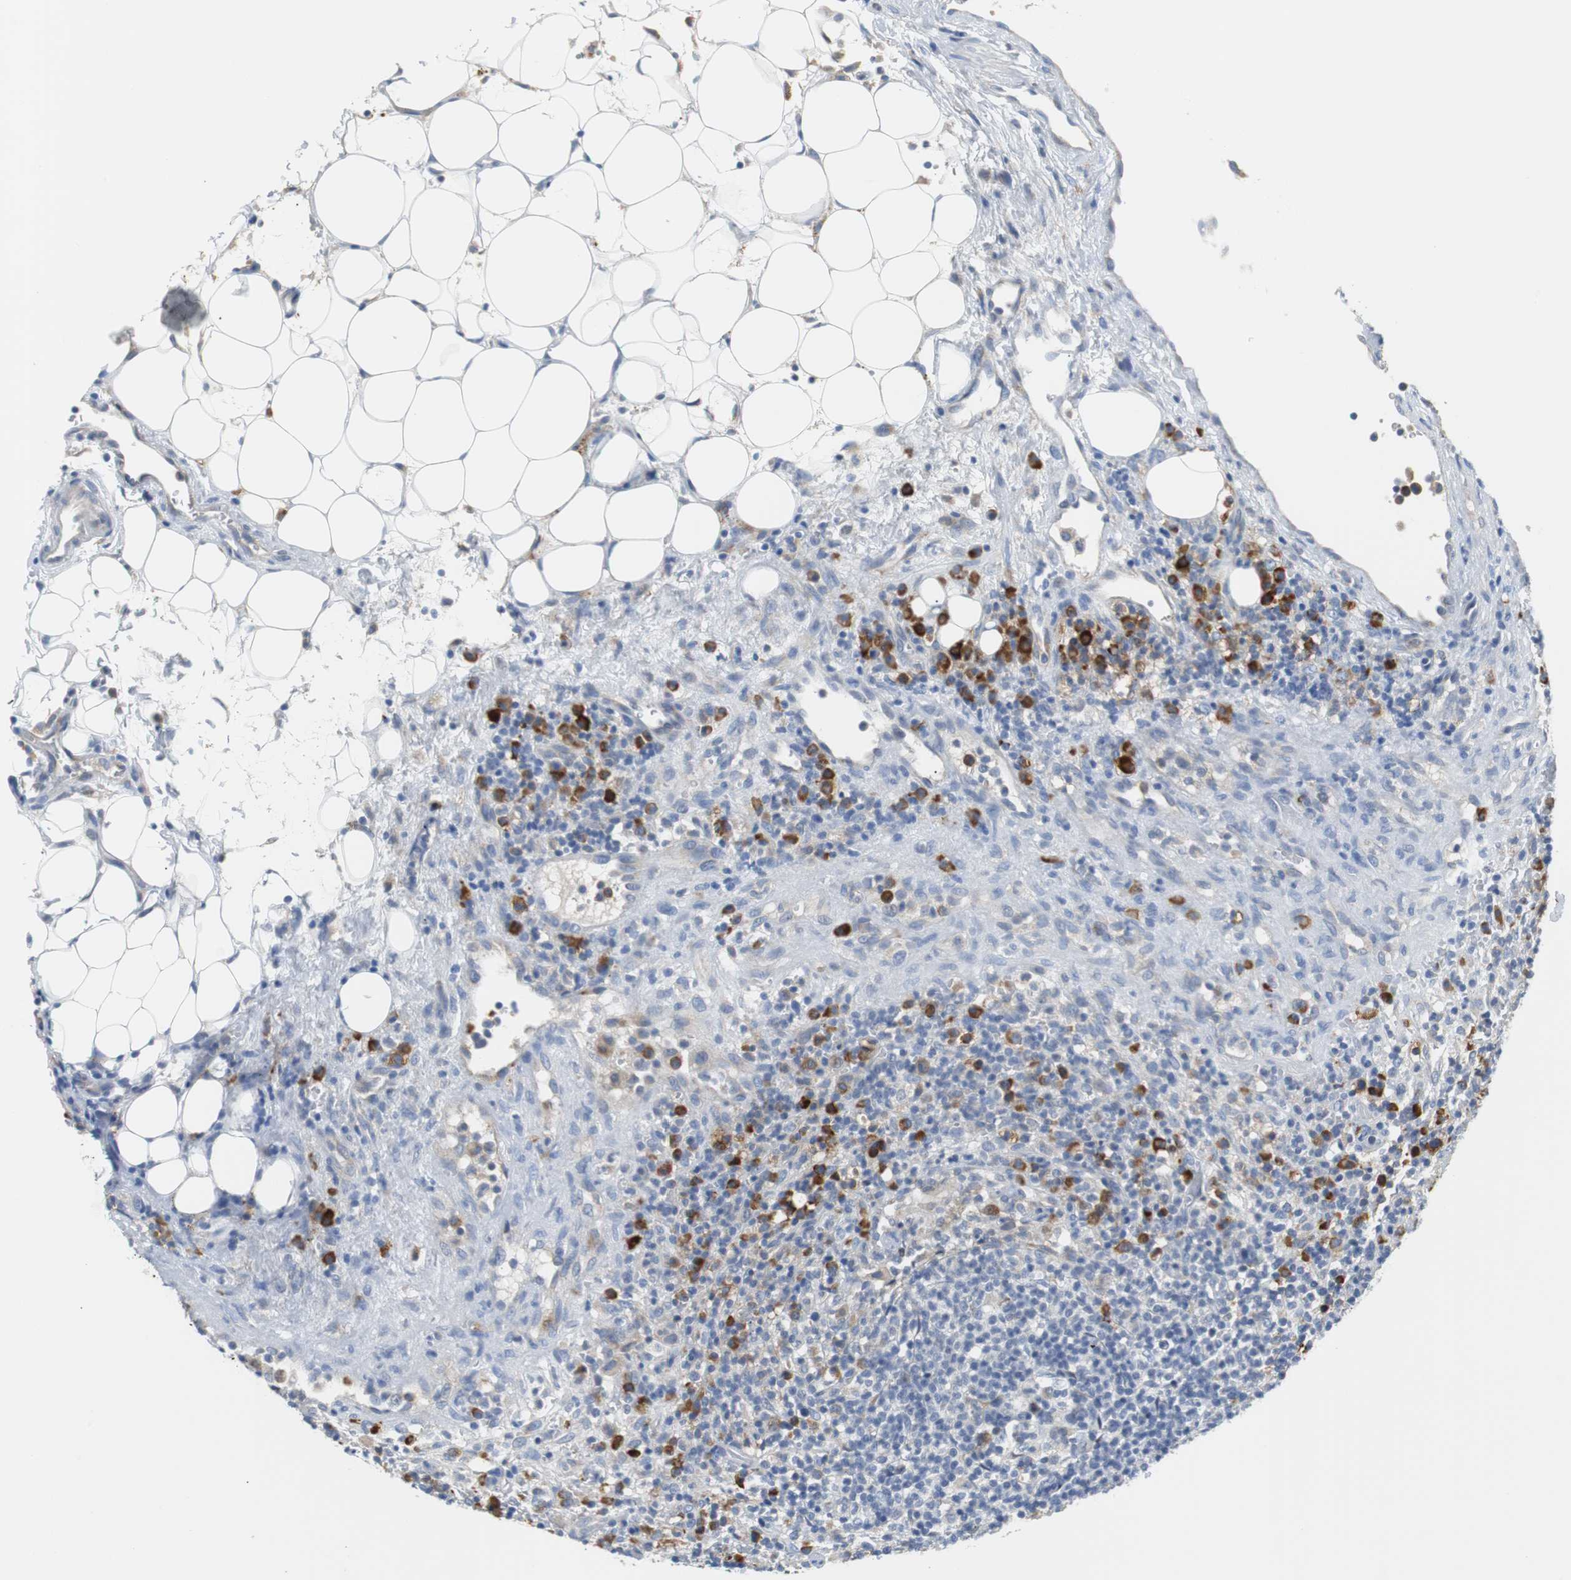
{"staining": {"intensity": "negative", "quantity": "none", "location": "none"}, "tissue": "lymphoma", "cell_type": "Tumor cells", "image_type": "cancer", "snomed": [{"axis": "morphology", "description": "Hodgkin's disease, NOS"}, {"axis": "topography", "description": "Lymph node"}], "caption": "This is a histopathology image of immunohistochemistry staining of Hodgkin's disease, which shows no expression in tumor cells.", "gene": "PDIA4", "patient": {"sex": "male", "age": 65}}